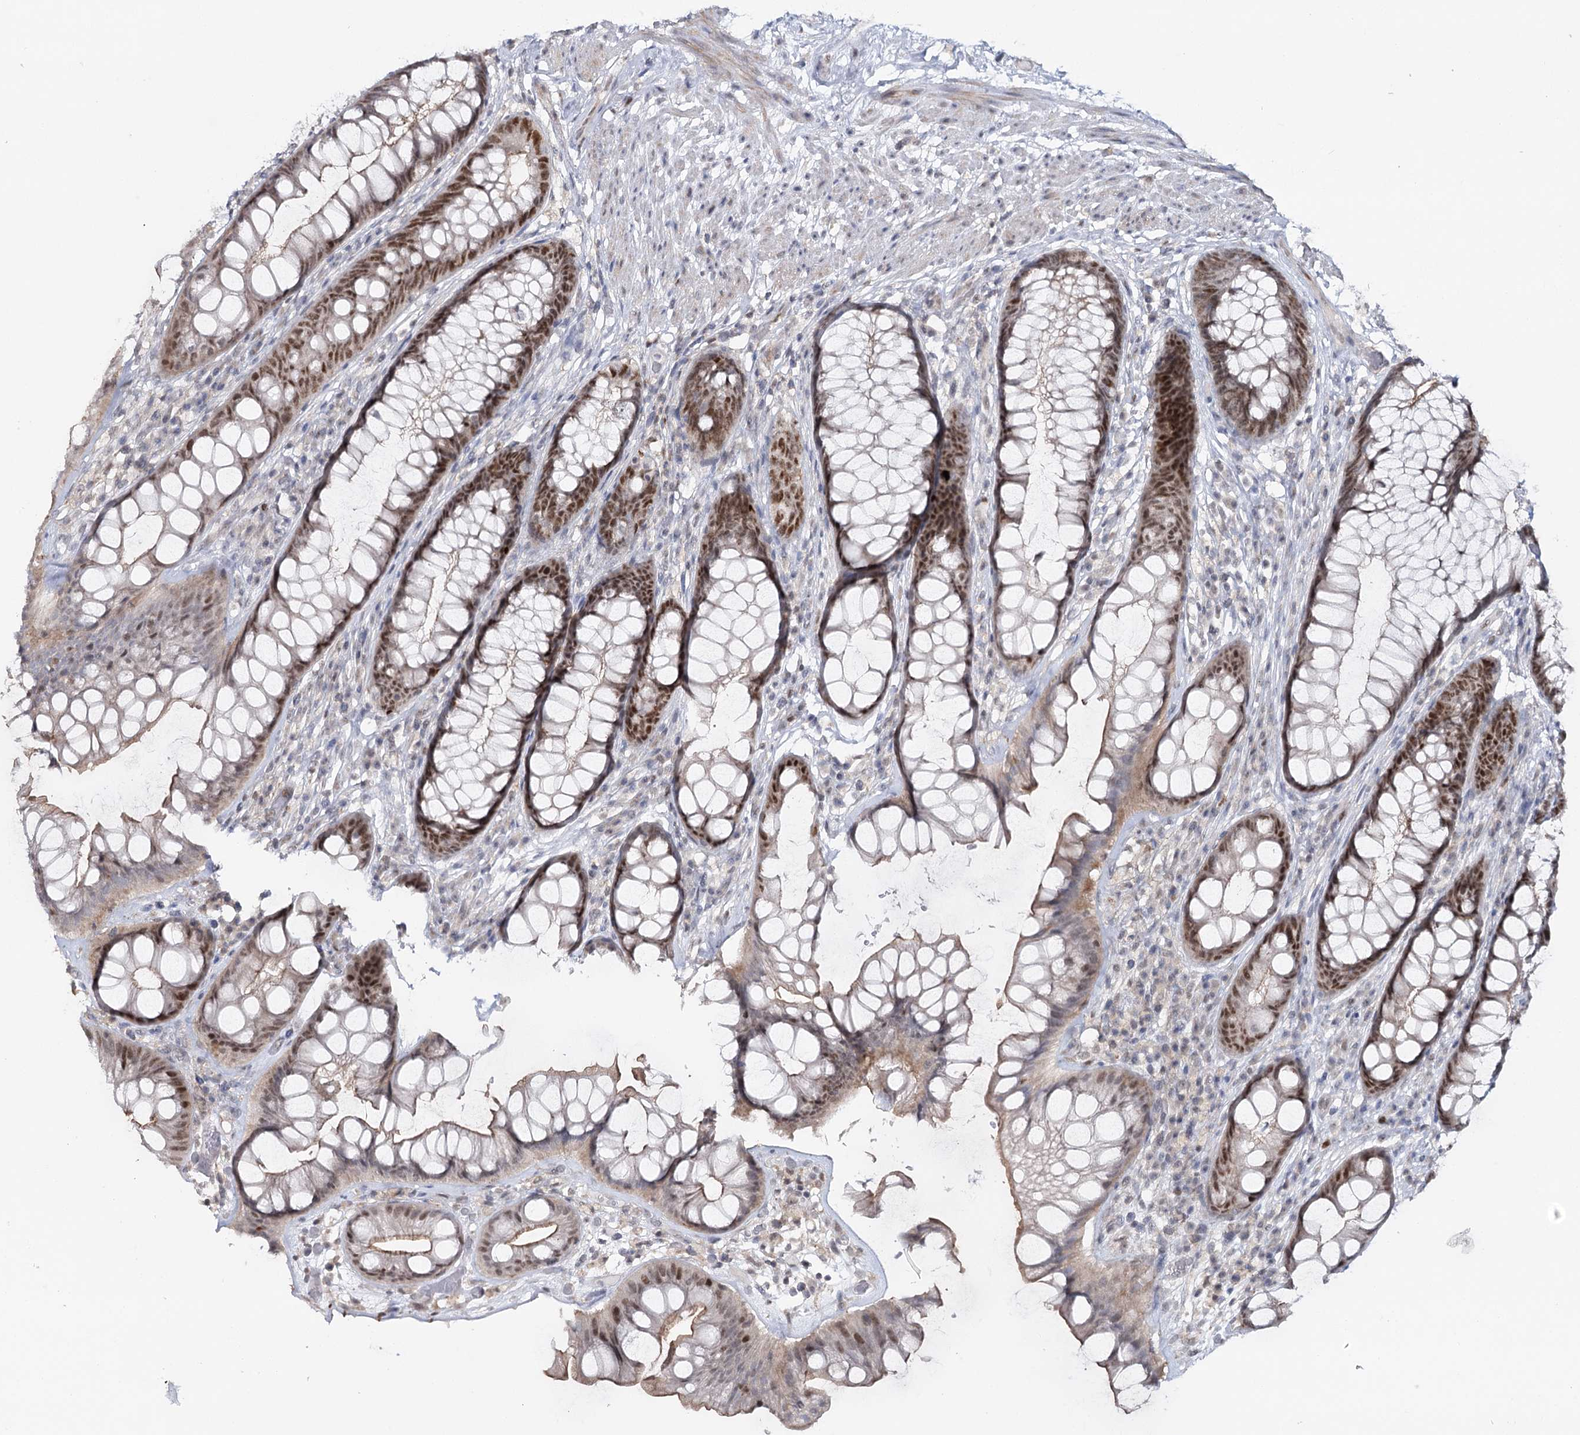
{"staining": {"intensity": "strong", "quantity": "25%-75%", "location": "nuclear"}, "tissue": "rectum", "cell_type": "Glandular cells", "image_type": "normal", "snomed": [{"axis": "morphology", "description": "Normal tissue, NOS"}, {"axis": "topography", "description": "Rectum"}], "caption": "Strong nuclear staining for a protein is seen in approximately 25%-75% of glandular cells of benign rectum using IHC.", "gene": "ZC3H8", "patient": {"sex": "male", "age": 74}}